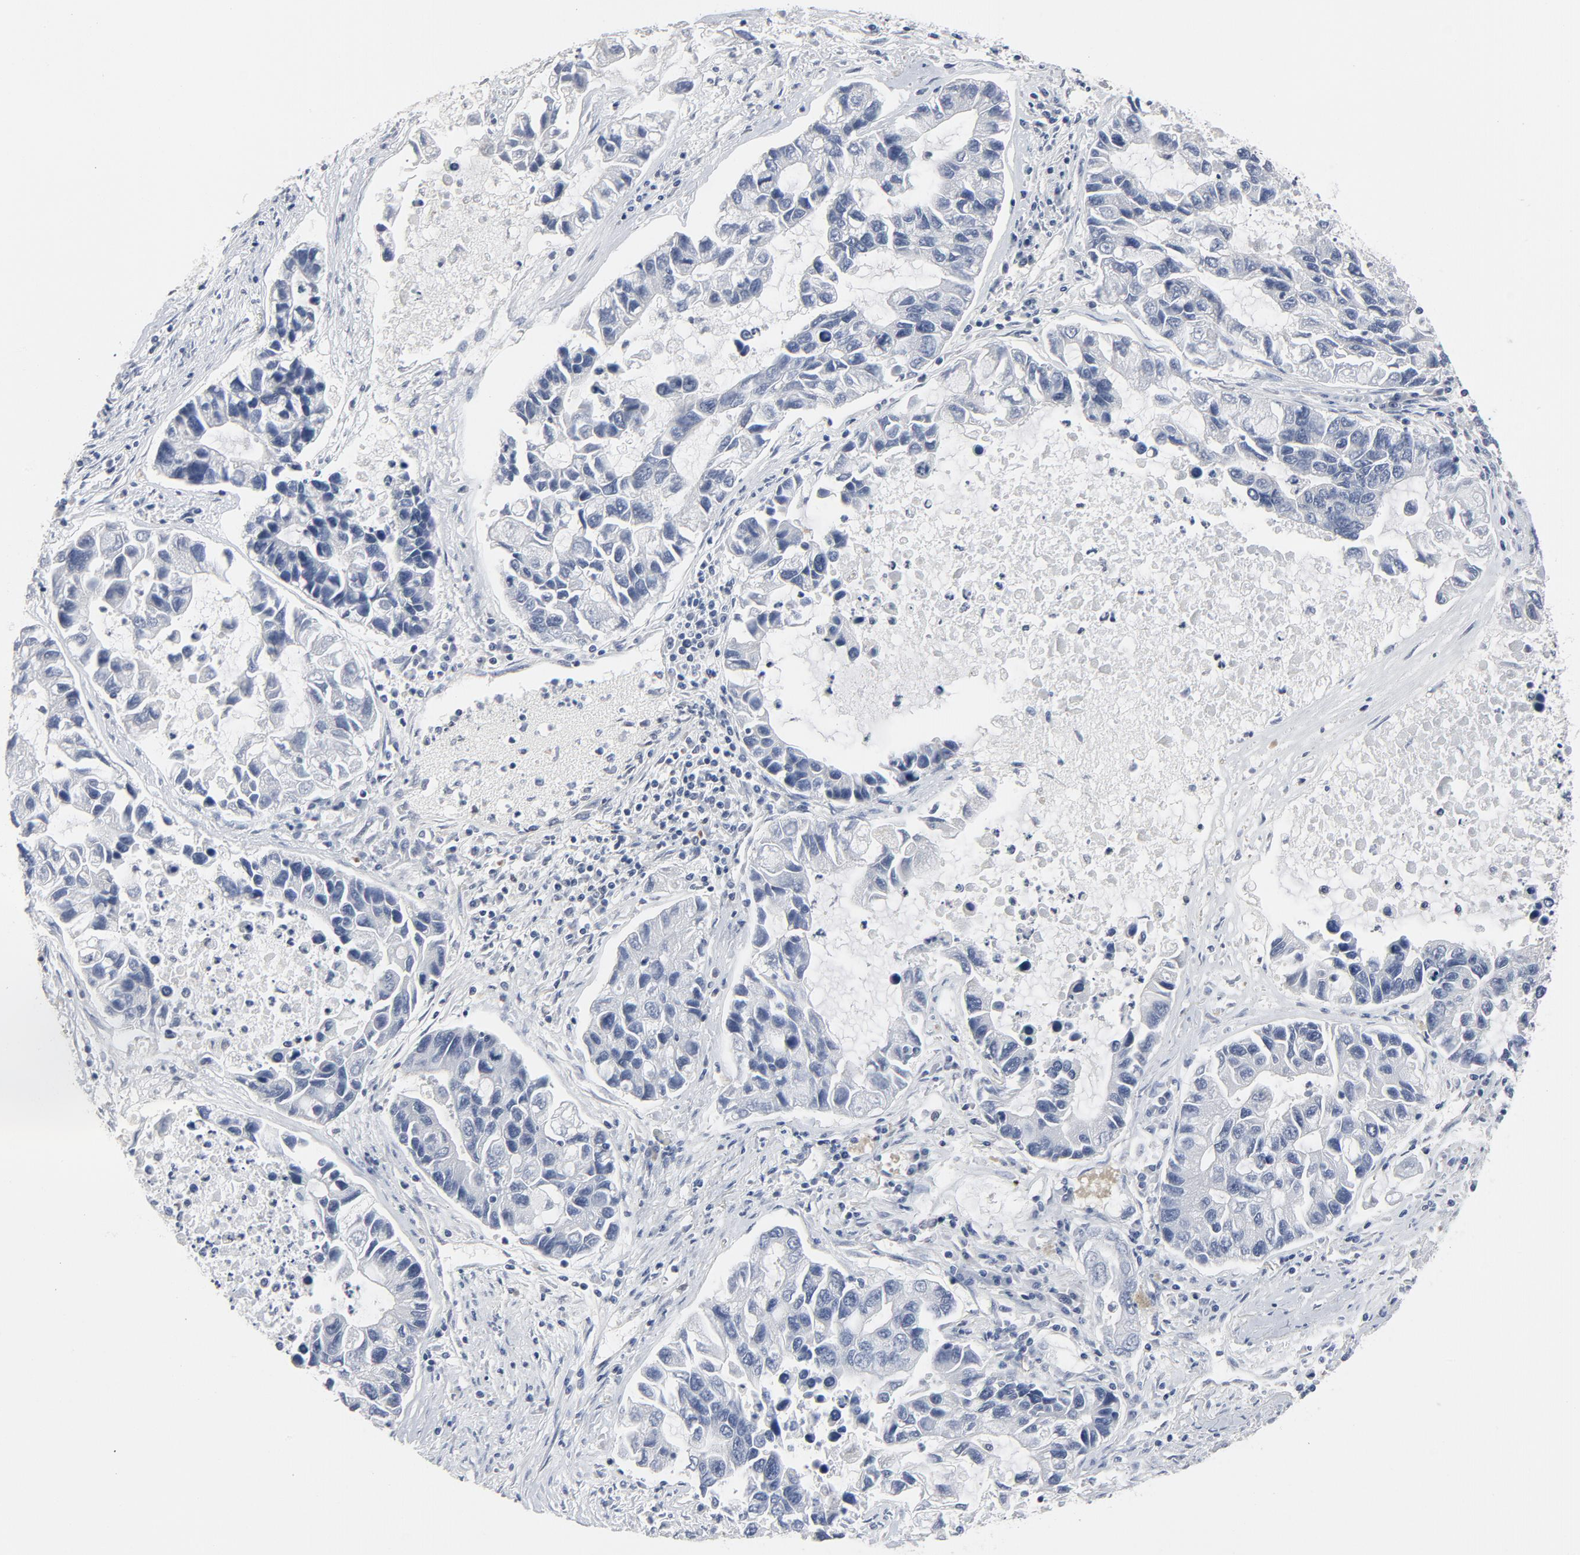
{"staining": {"intensity": "negative", "quantity": "none", "location": "none"}, "tissue": "lung cancer", "cell_type": "Tumor cells", "image_type": "cancer", "snomed": [{"axis": "morphology", "description": "Adenocarcinoma, NOS"}, {"axis": "topography", "description": "Lung"}], "caption": "An immunohistochemistry (IHC) photomicrograph of adenocarcinoma (lung) is shown. There is no staining in tumor cells of adenocarcinoma (lung).", "gene": "NFKB1", "patient": {"sex": "female", "age": 51}}